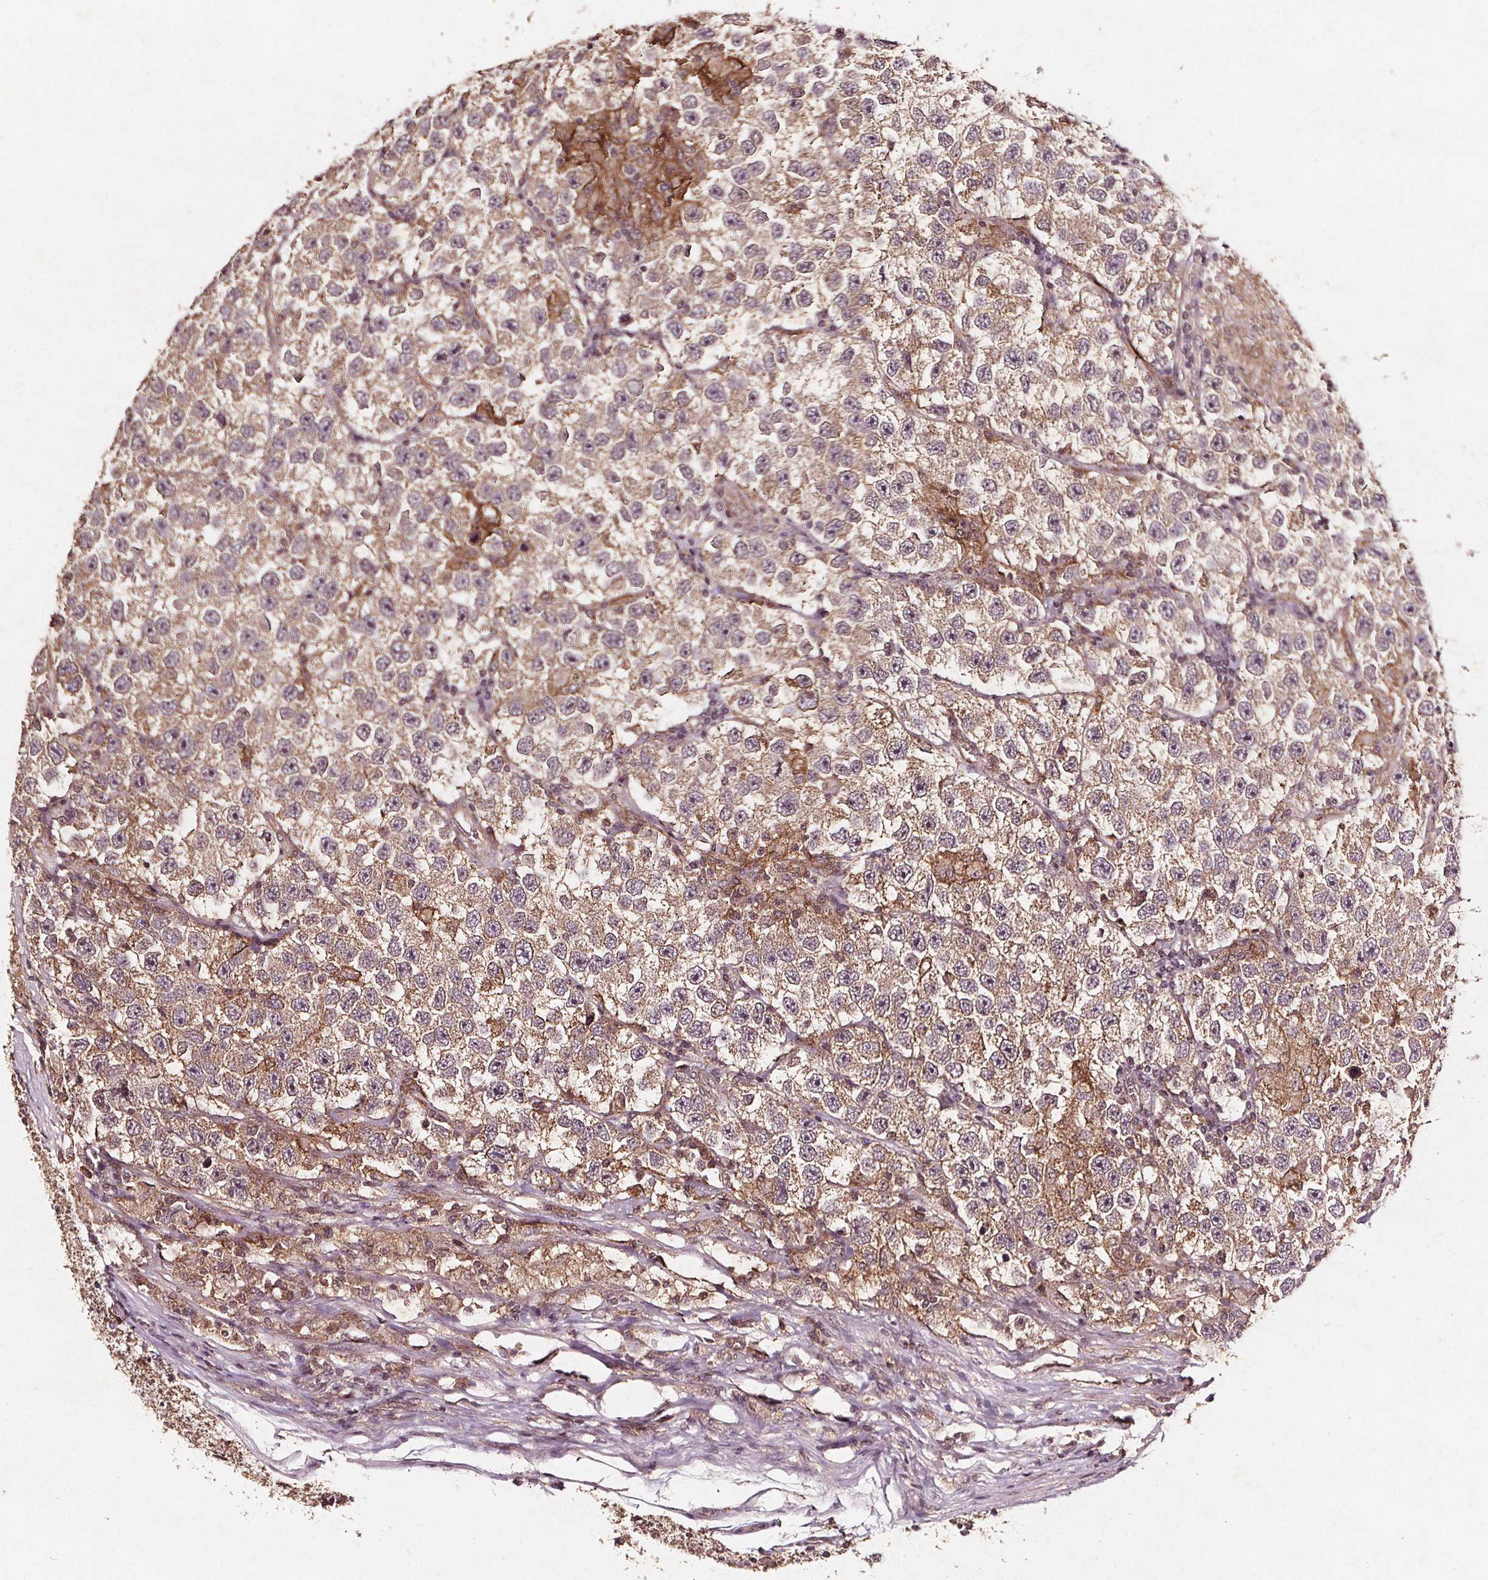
{"staining": {"intensity": "moderate", "quantity": ">75%", "location": "cytoplasmic/membranous"}, "tissue": "testis cancer", "cell_type": "Tumor cells", "image_type": "cancer", "snomed": [{"axis": "morphology", "description": "Seminoma, NOS"}, {"axis": "topography", "description": "Testis"}], "caption": "Protein expression analysis of human seminoma (testis) reveals moderate cytoplasmic/membranous expression in approximately >75% of tumor cells.", "gene": "ABCA1", "patient": {"sex": "male", "age": 26}}